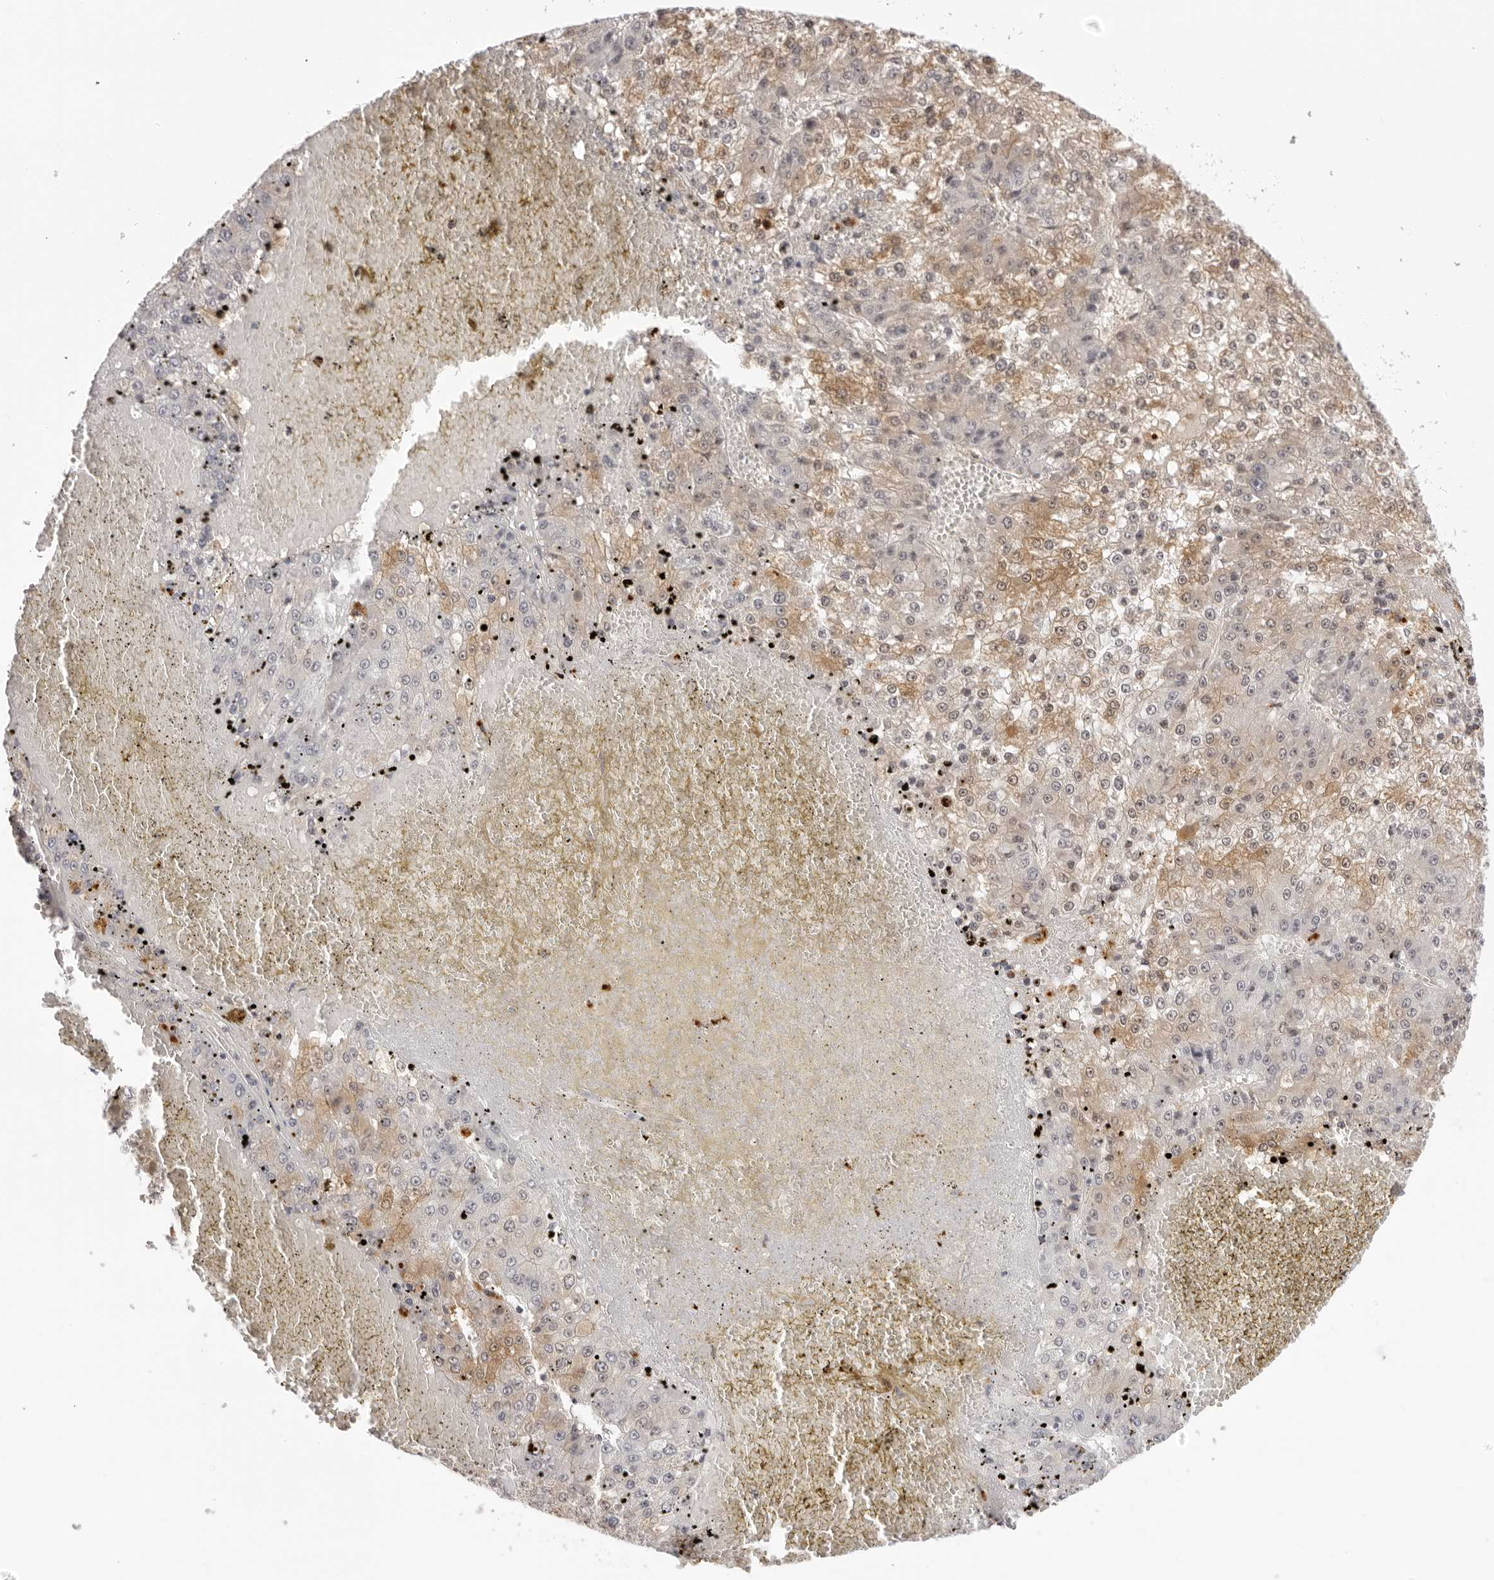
{"staining": {"intensity": "moderate", "quantity": "25%-75%", "location": "cytoplasmic/membranous,nuclear"}, "tissue": "liver cancer", "cell_type": "Tumor cells", "image_type": "cancer", "snomed": [{"axis": "morphology", "description": "Carcinoma, Hepatocellular, NOS"}, {"axis": "topography", "description": "Liver"}], "caption": "Hepatocellular carcinoma (liver) tissue demonstrates moderate cytoplasmic/membranous and nuclear staining in approximately 25%-75% of tumor cells", "gene": "STRADB", "patient": {"sex": "female", "age": 73}}